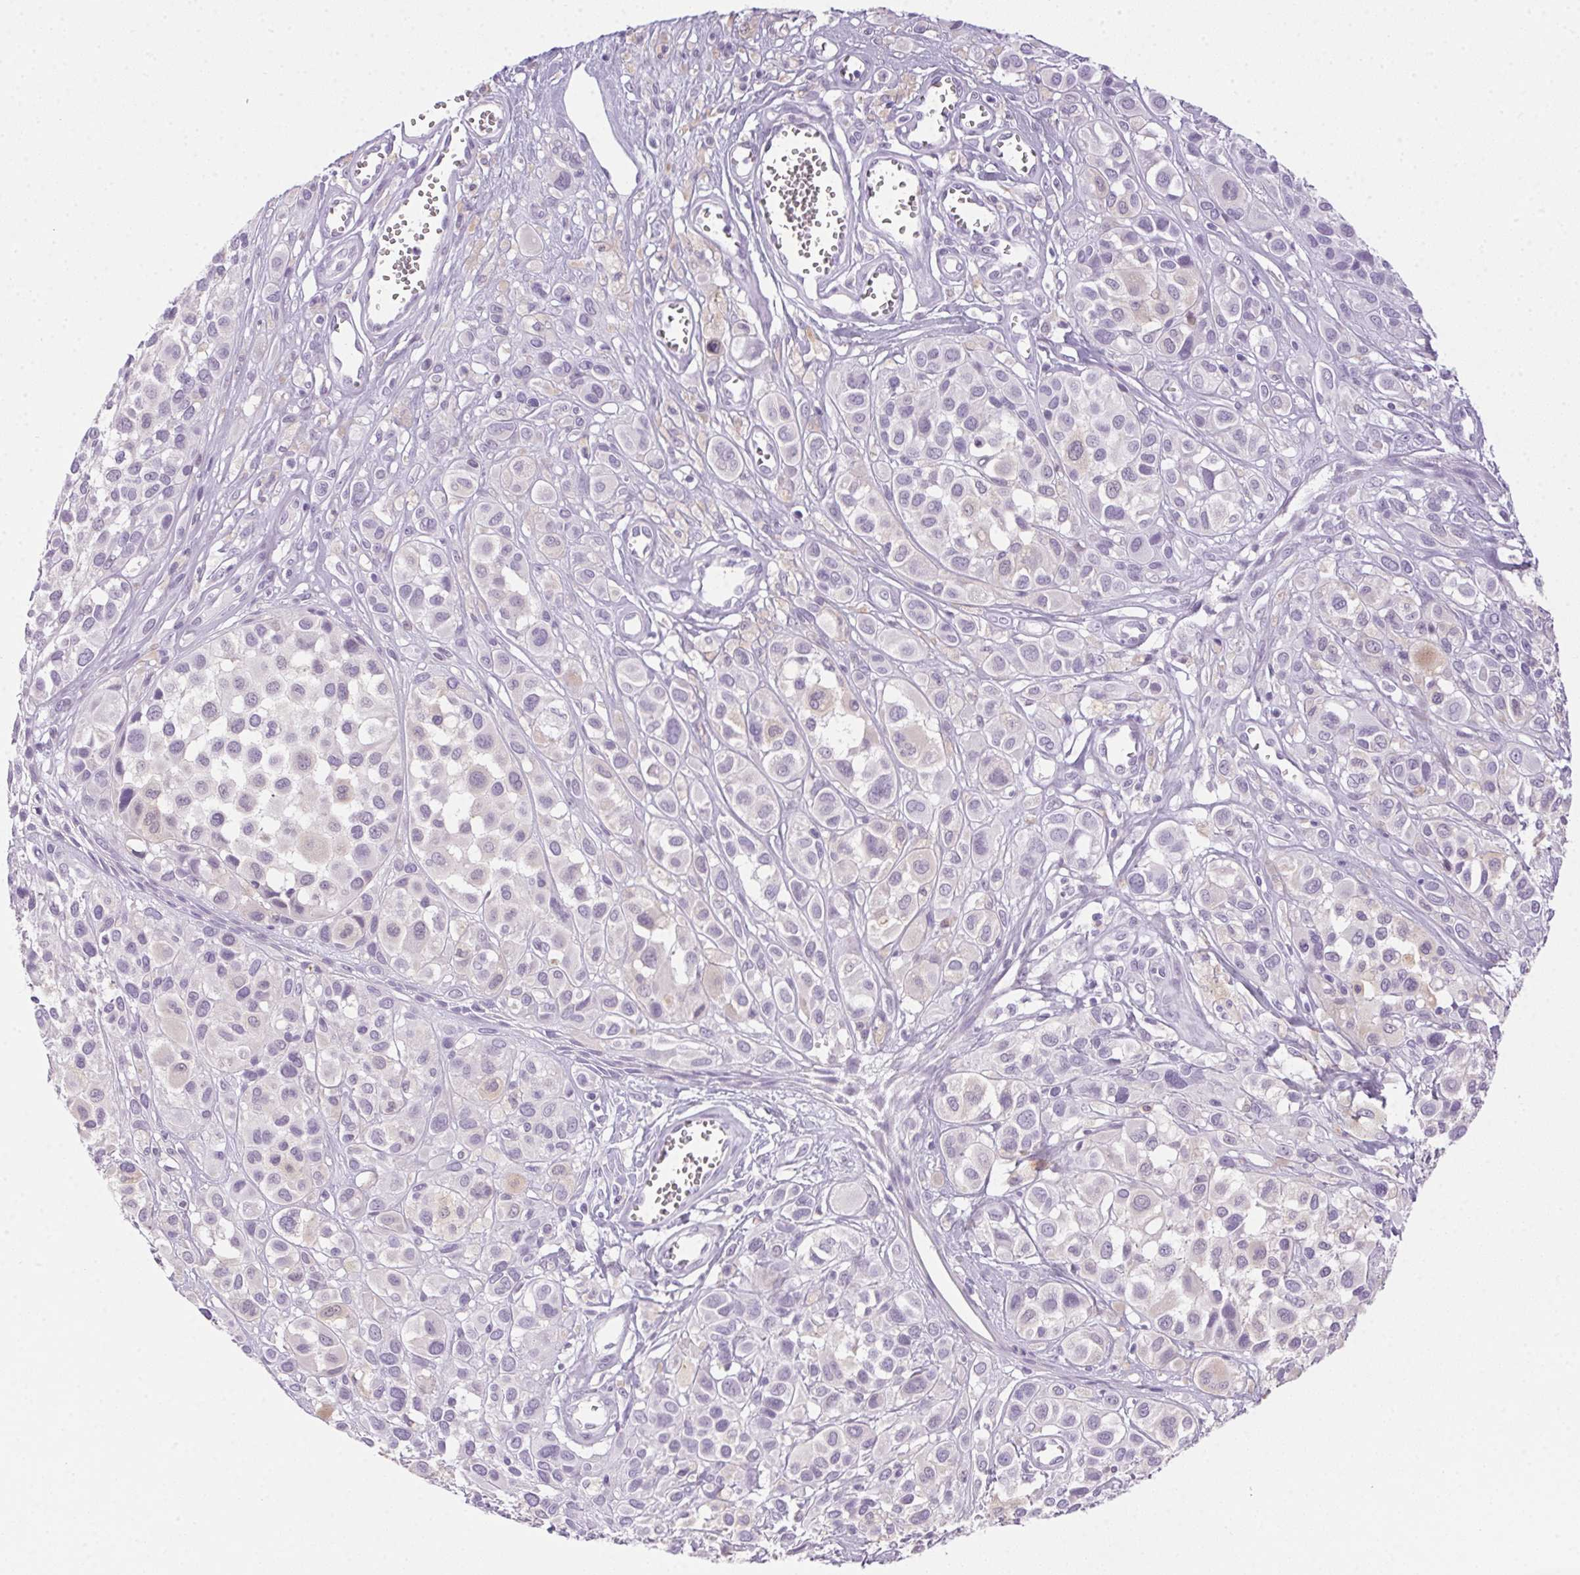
{"staining": {"intensity": "negative", "quantity": "none", "location": "none"}, "tissue": "melanoma", "cell_type": "Tumor cells", "image_type": "cancer", "snomed": [{"axis": "morphology", "description": "Malignant melanoma, NOS"}, {"axis": "topography", "description": "Skin"}], "caption": "Human melanoma stained for a protein using IHC shows no positivity in tumor cells.", "gene": "POPDC2", "patient": {"sex": "male", "age": 77}}